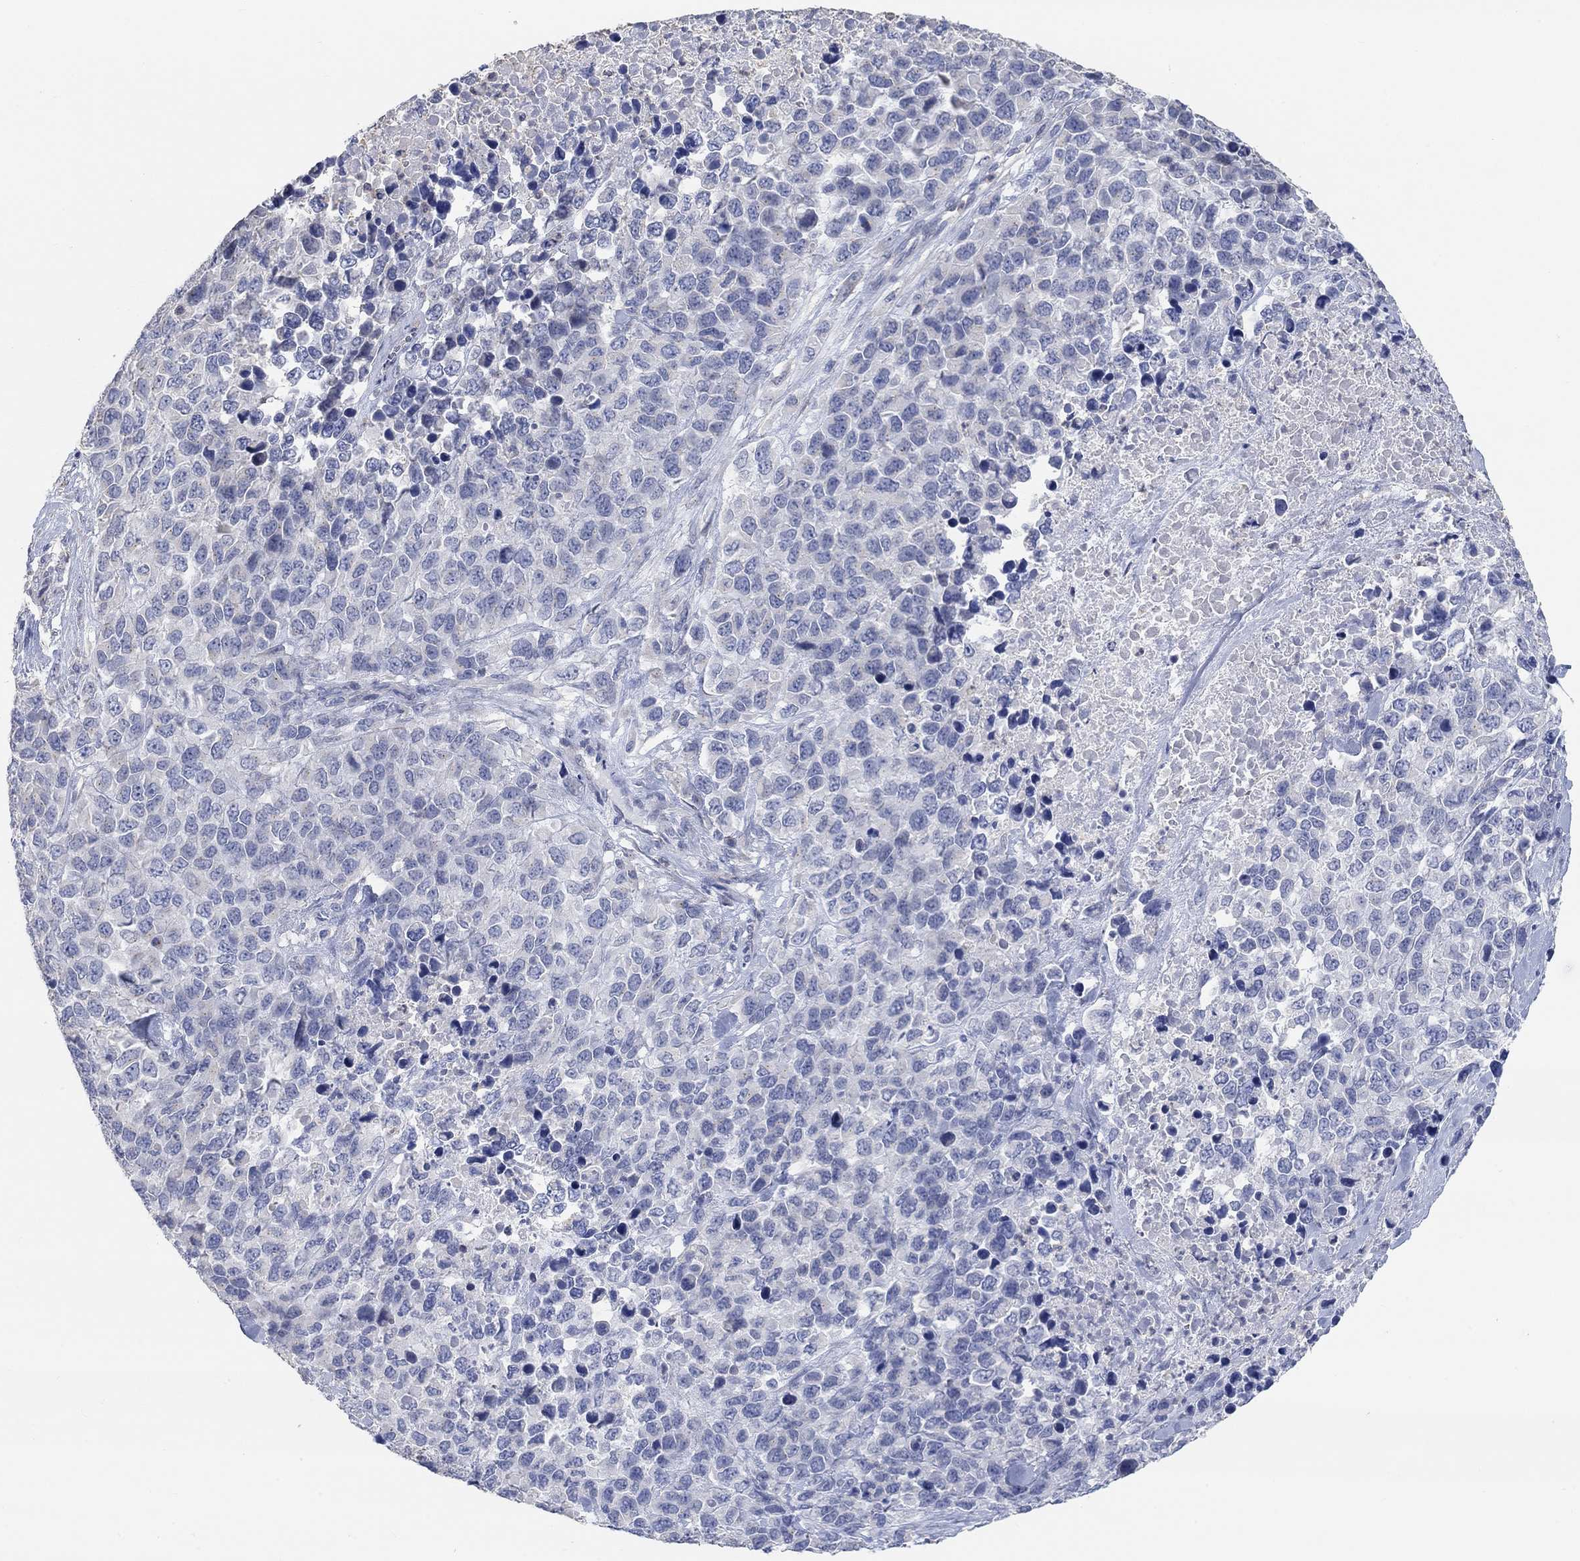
{"staining": {"intensity": "negative", "quantity": "none", "location": "none"}, "tissue": "melanoma", "cell_type": "Tumor cells", "image_type": "cancer", "snomed": [{"axis": "morphology", "description": "Malignant melanoma, Metastatic site"}, {"axis": "topography", "description": "Skin"}], "caption": "Melanoma stained for a protein using immunohistochemistry (IHC) reveals no staining tumor cells.", "gene": "NLRP14", "patient": {"sex": "male", "age": 84}}